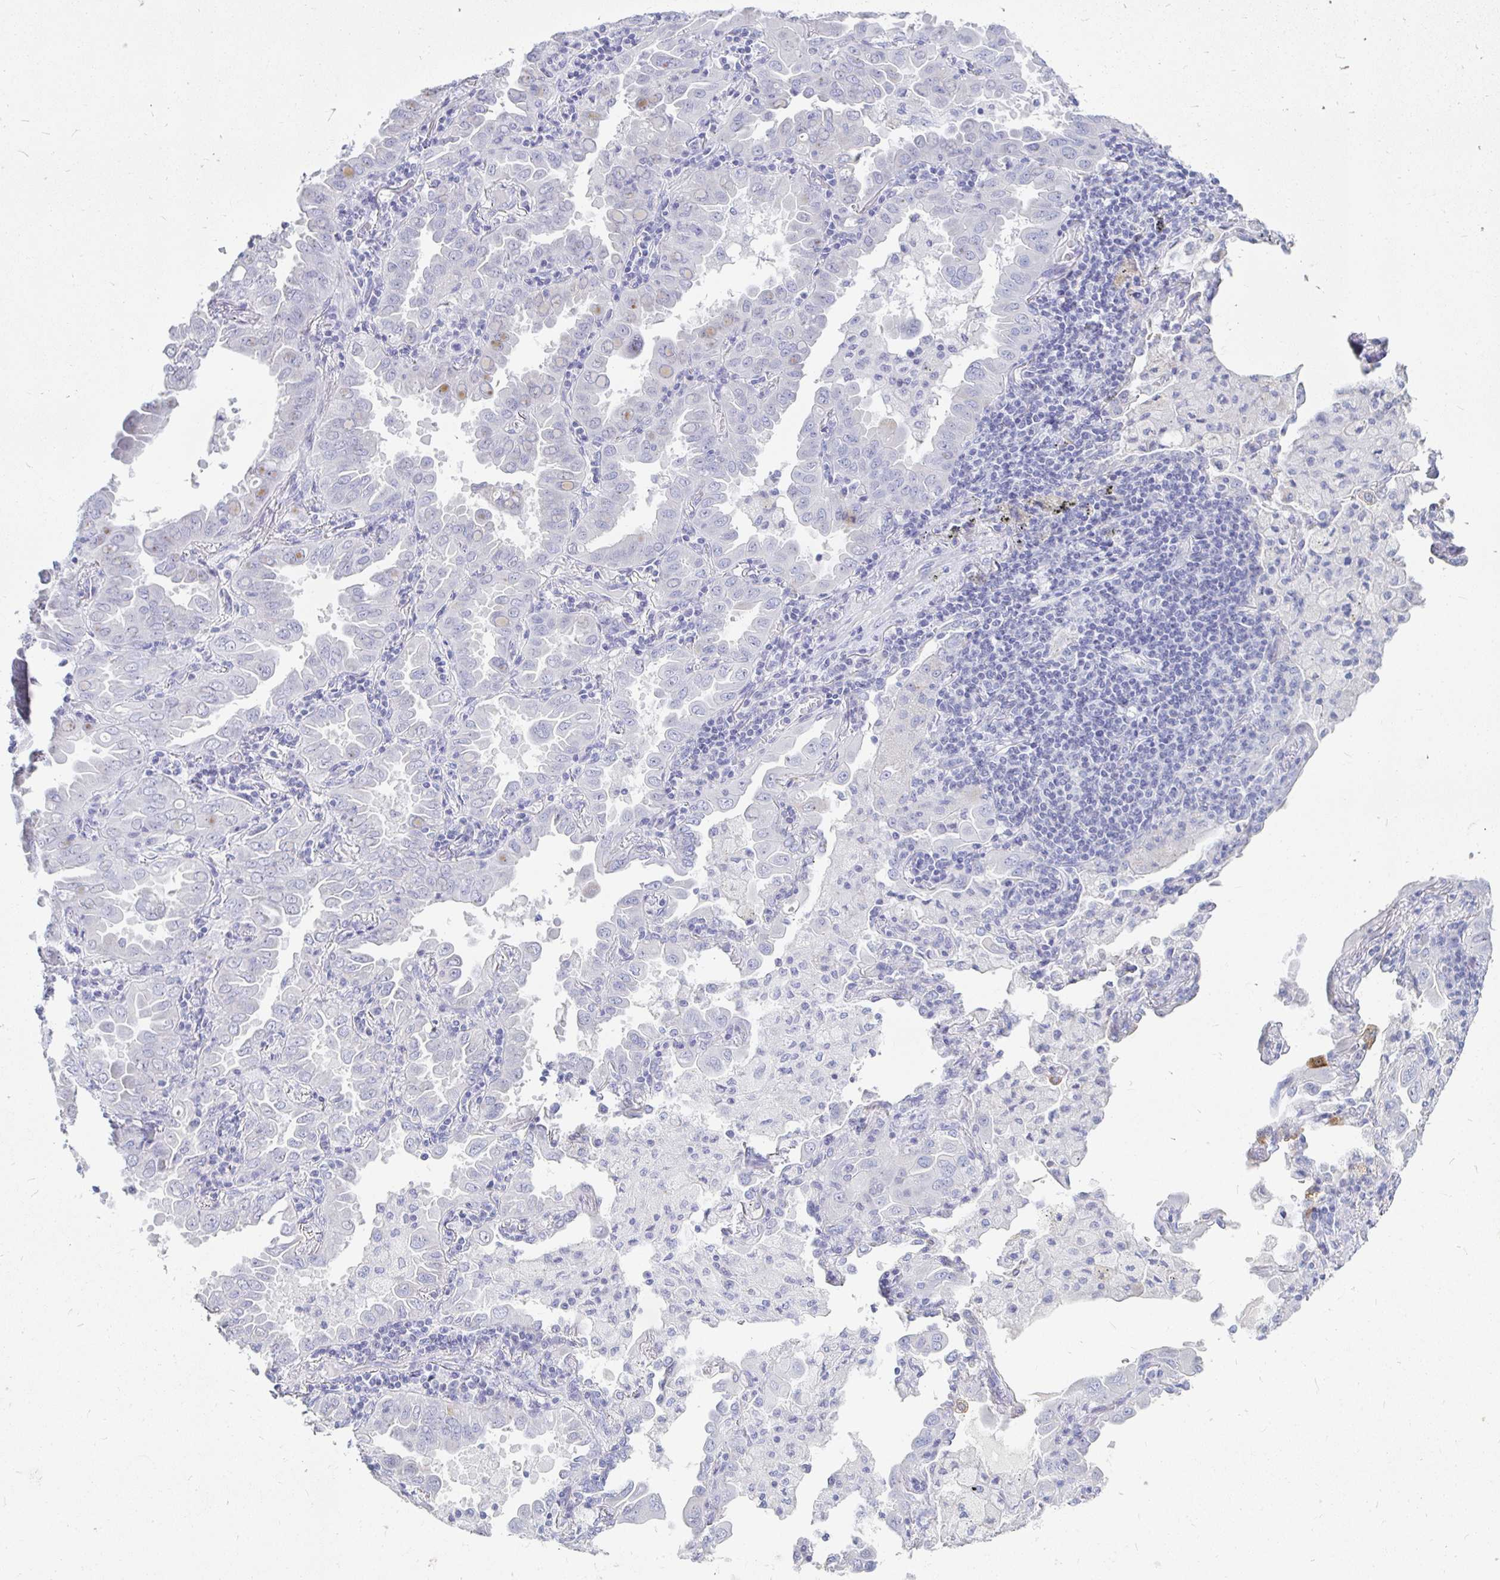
{"staining": {"intensity": "negative", "quantity": "none", "location": "none"}, "tissue": "lung cancer", "cell_type": "Tumor cells", "image_type": "cancer", "snomed": [{"axis": "morphology", "description": "Adenocarcinoma, NOS"}, {"axis": "topography", "description": "Lung"}], "caption": "The micrograph exhibits no staining of tumor cells in lung adenocarcinoma.", "gene": "PEG10", "patient": {"sex": "male", "age": 64}}